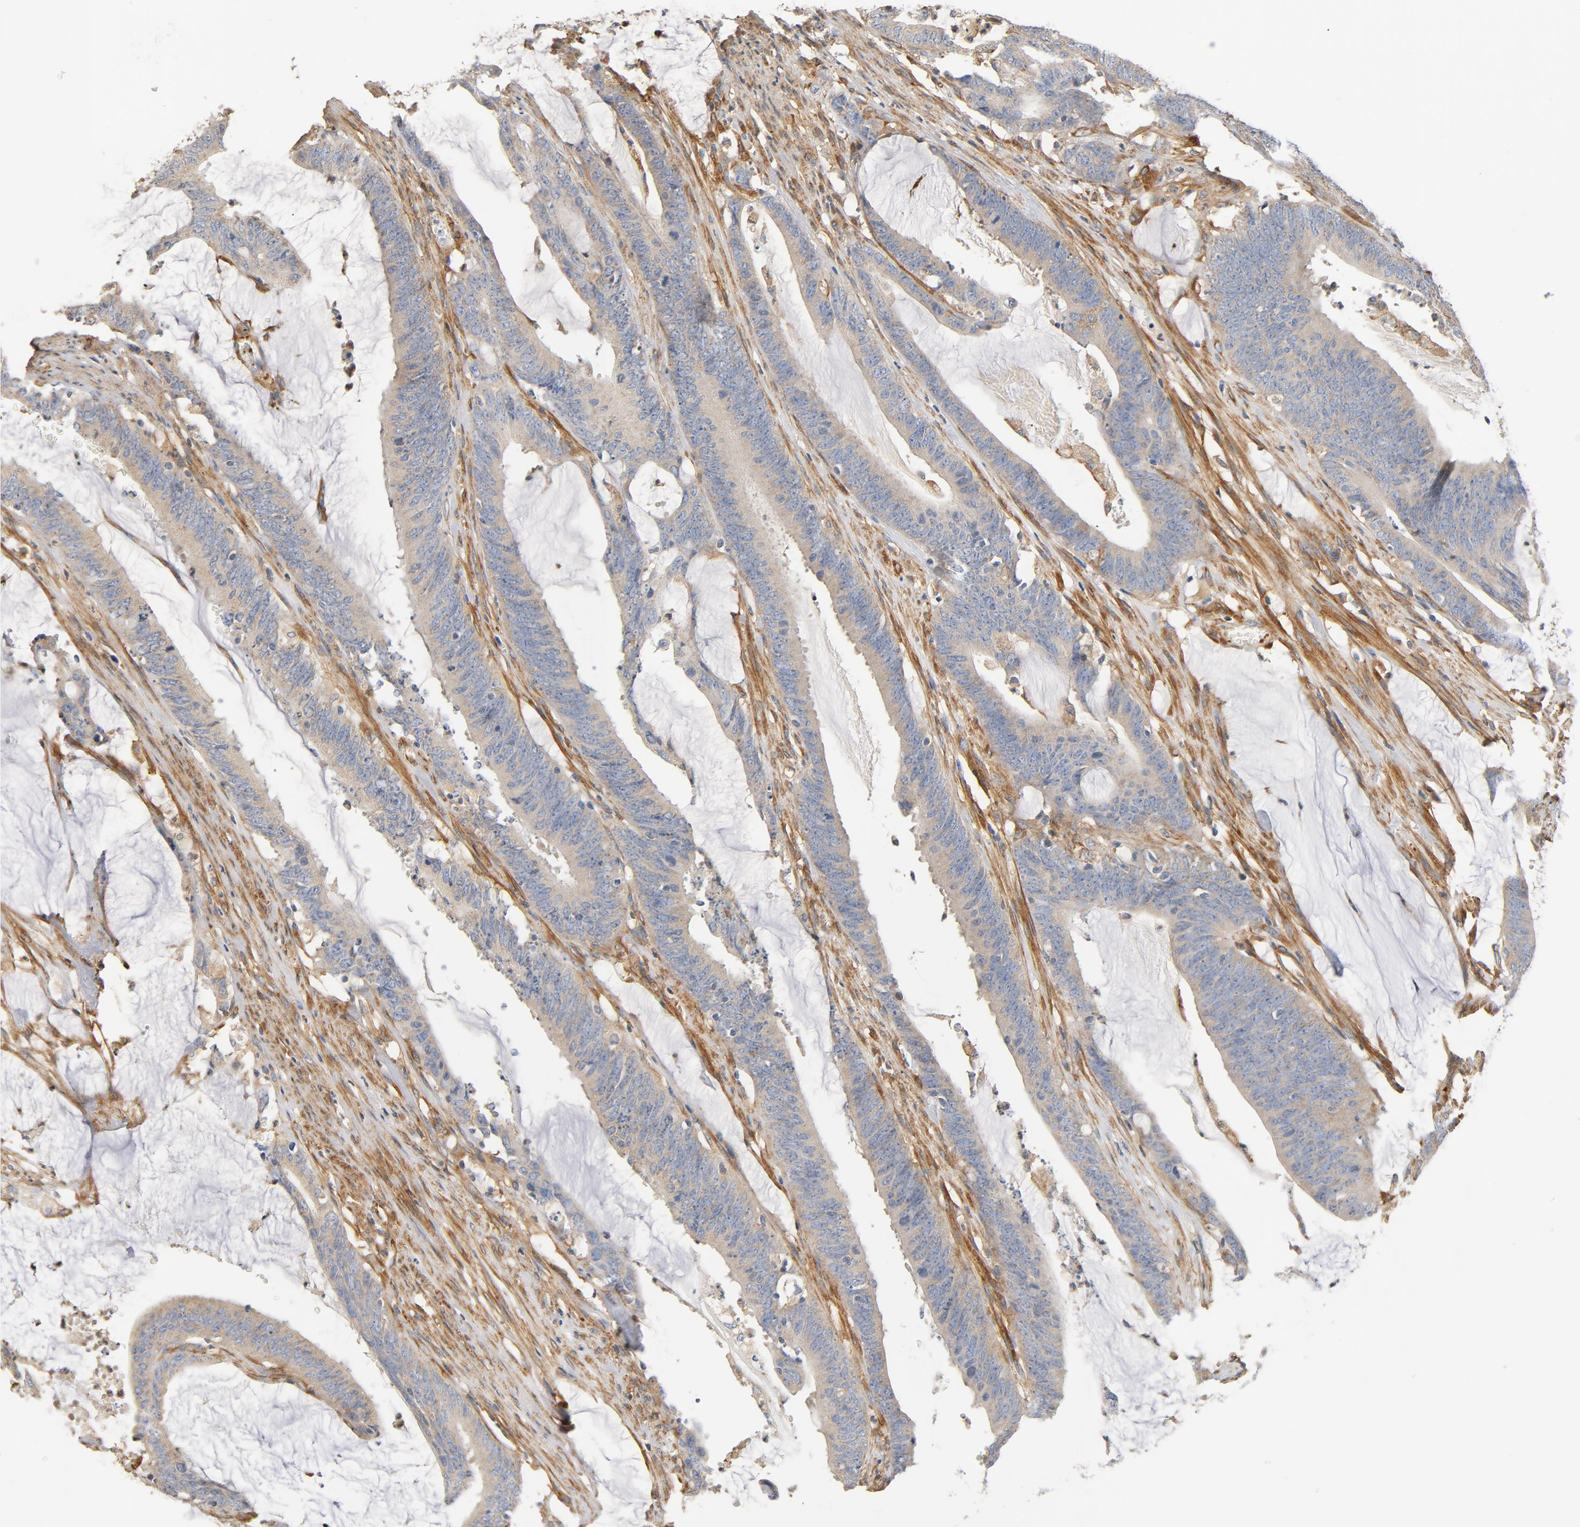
{"staining": {"intensity": "weak", "quantity": "25%-75%", "location": "cytoplasmic/membranous"}, "tissue": "colorectal cancer", "cell_type": "Tumor cells", "image_type": "cancer", "snomed": [{"axis": "morphology", "description": "Adenocarcinoma, NOS"}, {"axis": "topography", "description": "Rectum"}], "caption": "About 25%-75% of tumor cells in adenocarcinoma (colorectal) reveal weak cytoplasmic/membranous protein staining as visualized by brown immunohistochemical staining.", "gene": "ILK", "patient": {"sex": "female", "age": 66}}